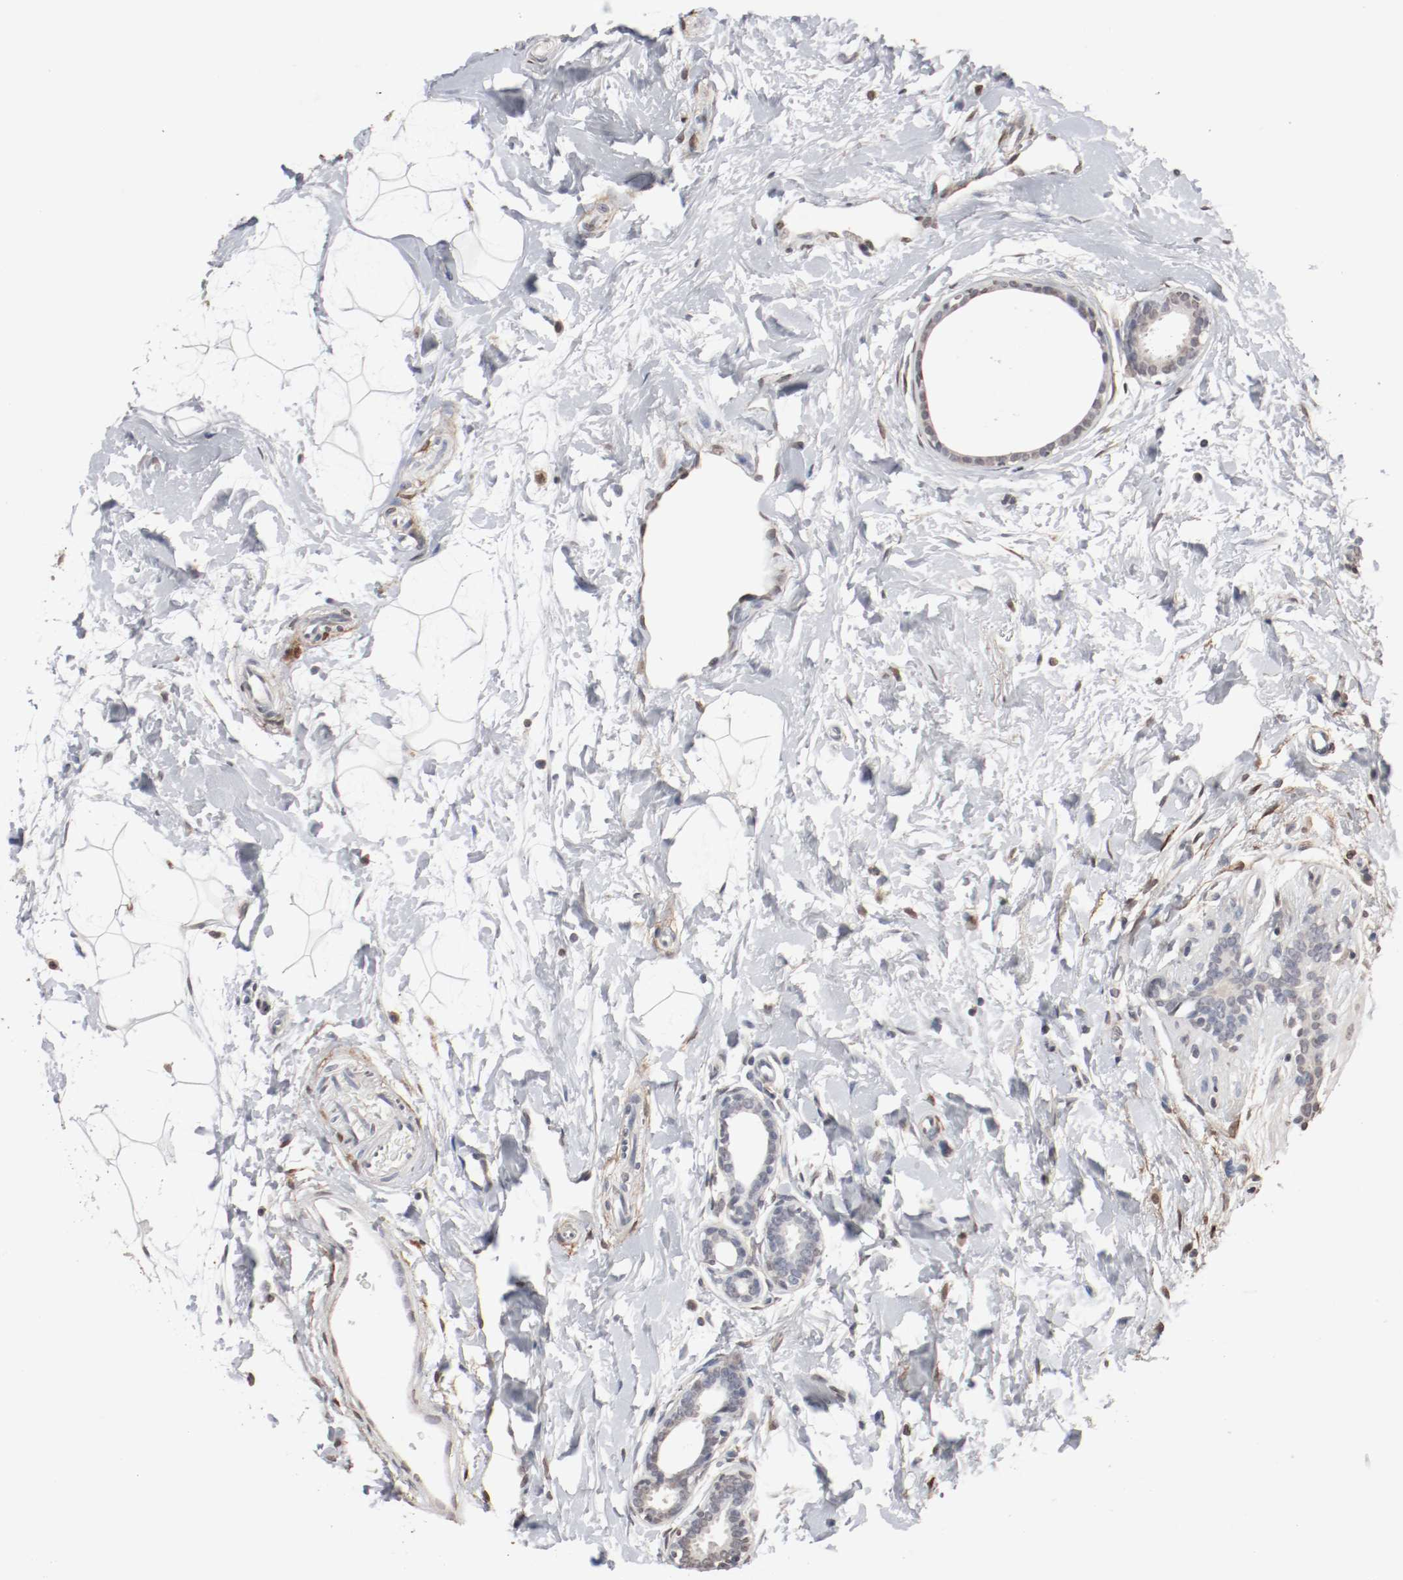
{"staining": {"intensity": "negative", "quantity": "none", "location": "none"}, "tissue": "breast cancer", "cell_type": "Tumor cells", "image_type": "cancer", "snomed": [{"axis": "morphology", "description": "Lobular carcinoma, in situ"}, {"axis": "morphology", "description": "Lobular carcinoma"}, {"axis": "topography", "description": "Breast"}], "caption": "Immunohistochemical staining of breast lobular carcinoma in situ exhibits no significant positivity in tumor cells.", "gene": "WASL", "patient": {"sex": "female", "age": 41}}